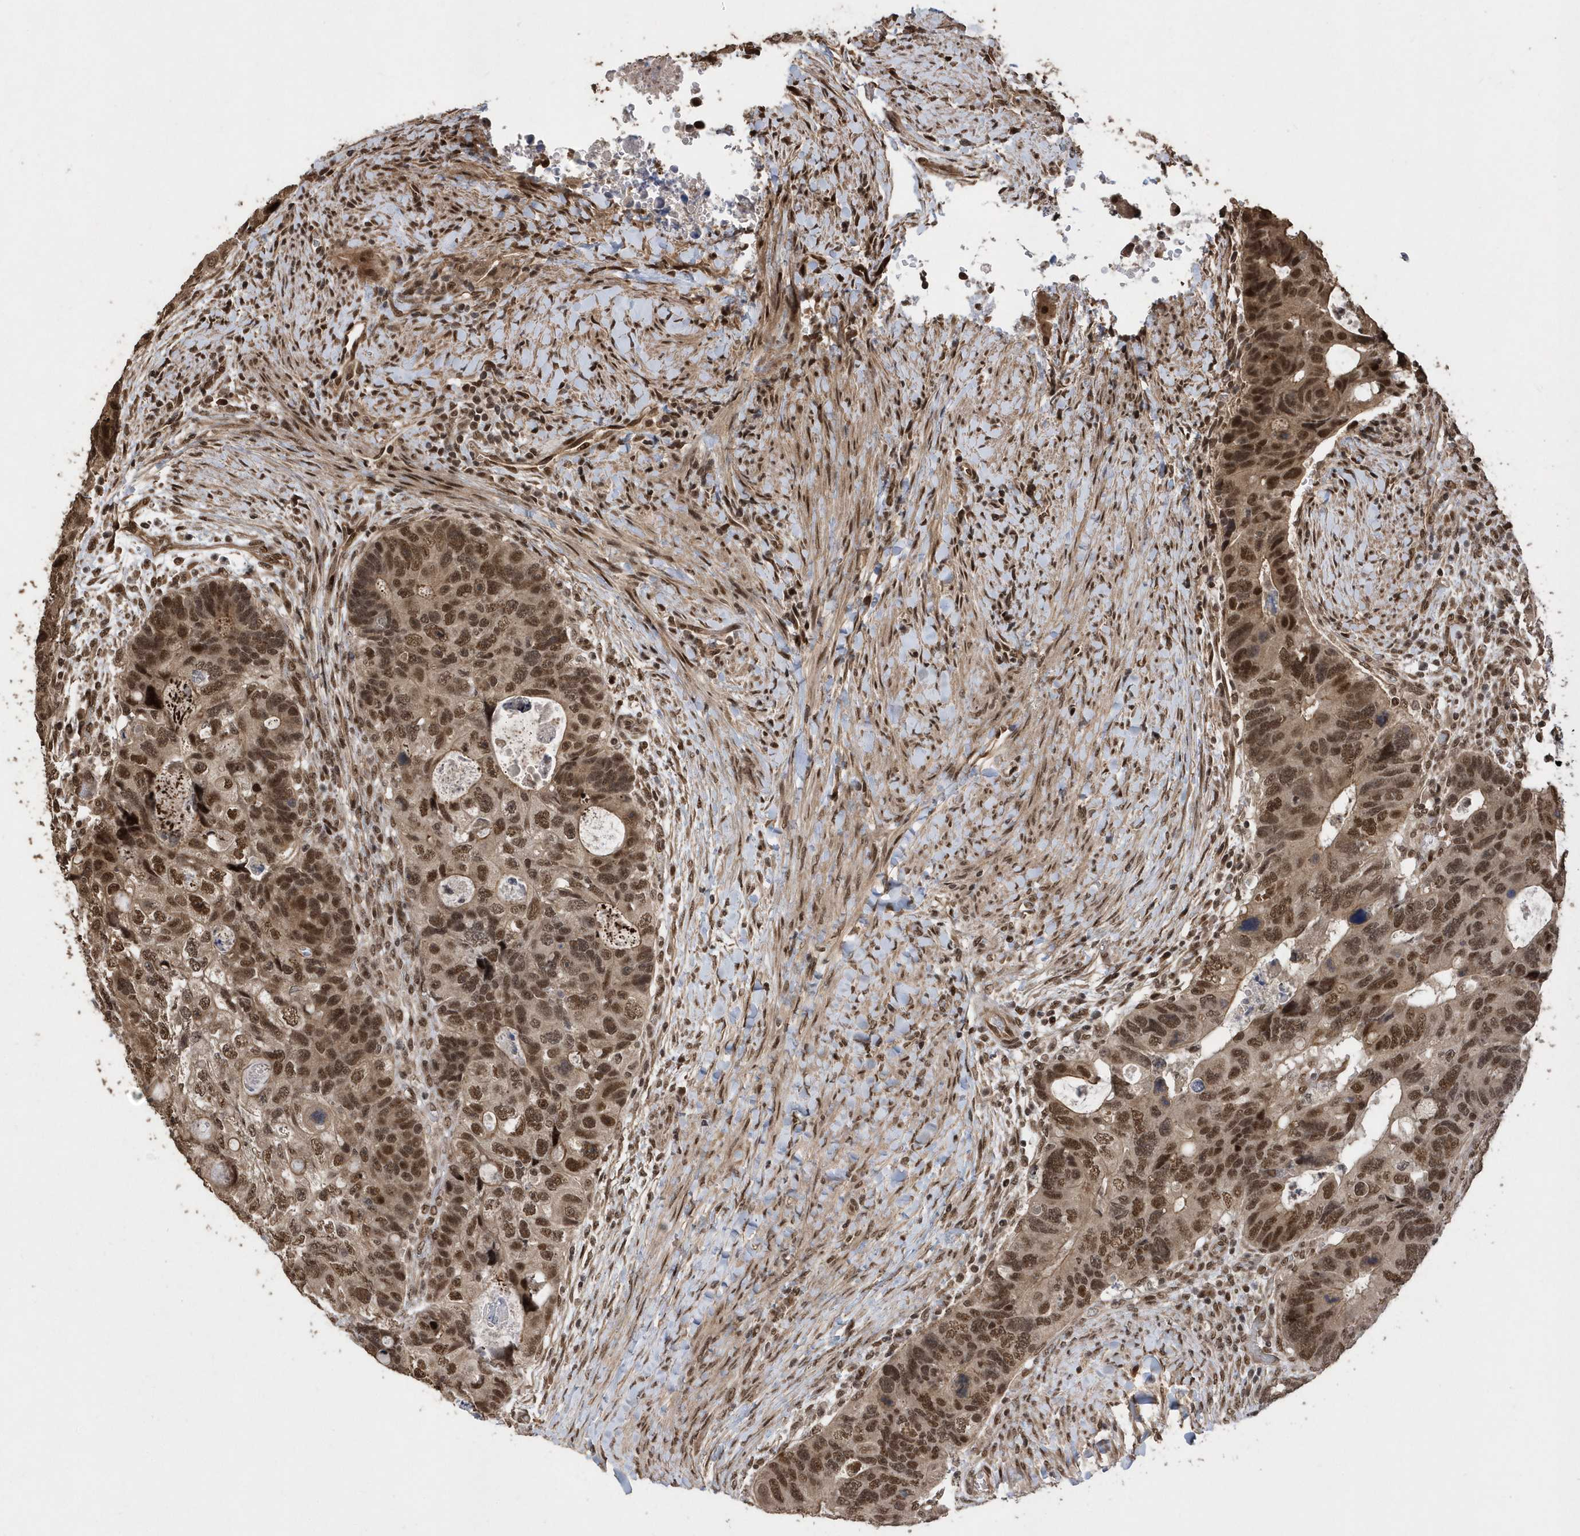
{"staining": {"intensity": "moderate", "quantity": ">75%", "location": "nuclear"}, "tissue": "colorectal cancer", "cell_type": "Tumor cells", "image_type": "cancer", "snomed": [{"axis": "morphology", "description": "Adenocarcinoma, NOS"}, {"axis": "topography", "description": "Rectum"}], "caption": "A micrograph of human colorectal cancer stained for a protein shows moderate nuclear brown staining in tumor cells. The staining was performed using DAB to visualize the protein expression in brown, while the nuclei were stained in blue with hematoxylin (Magnification: 20x).", "gene": "INTS12", "patient": {"sex": "male", "age": 59}}